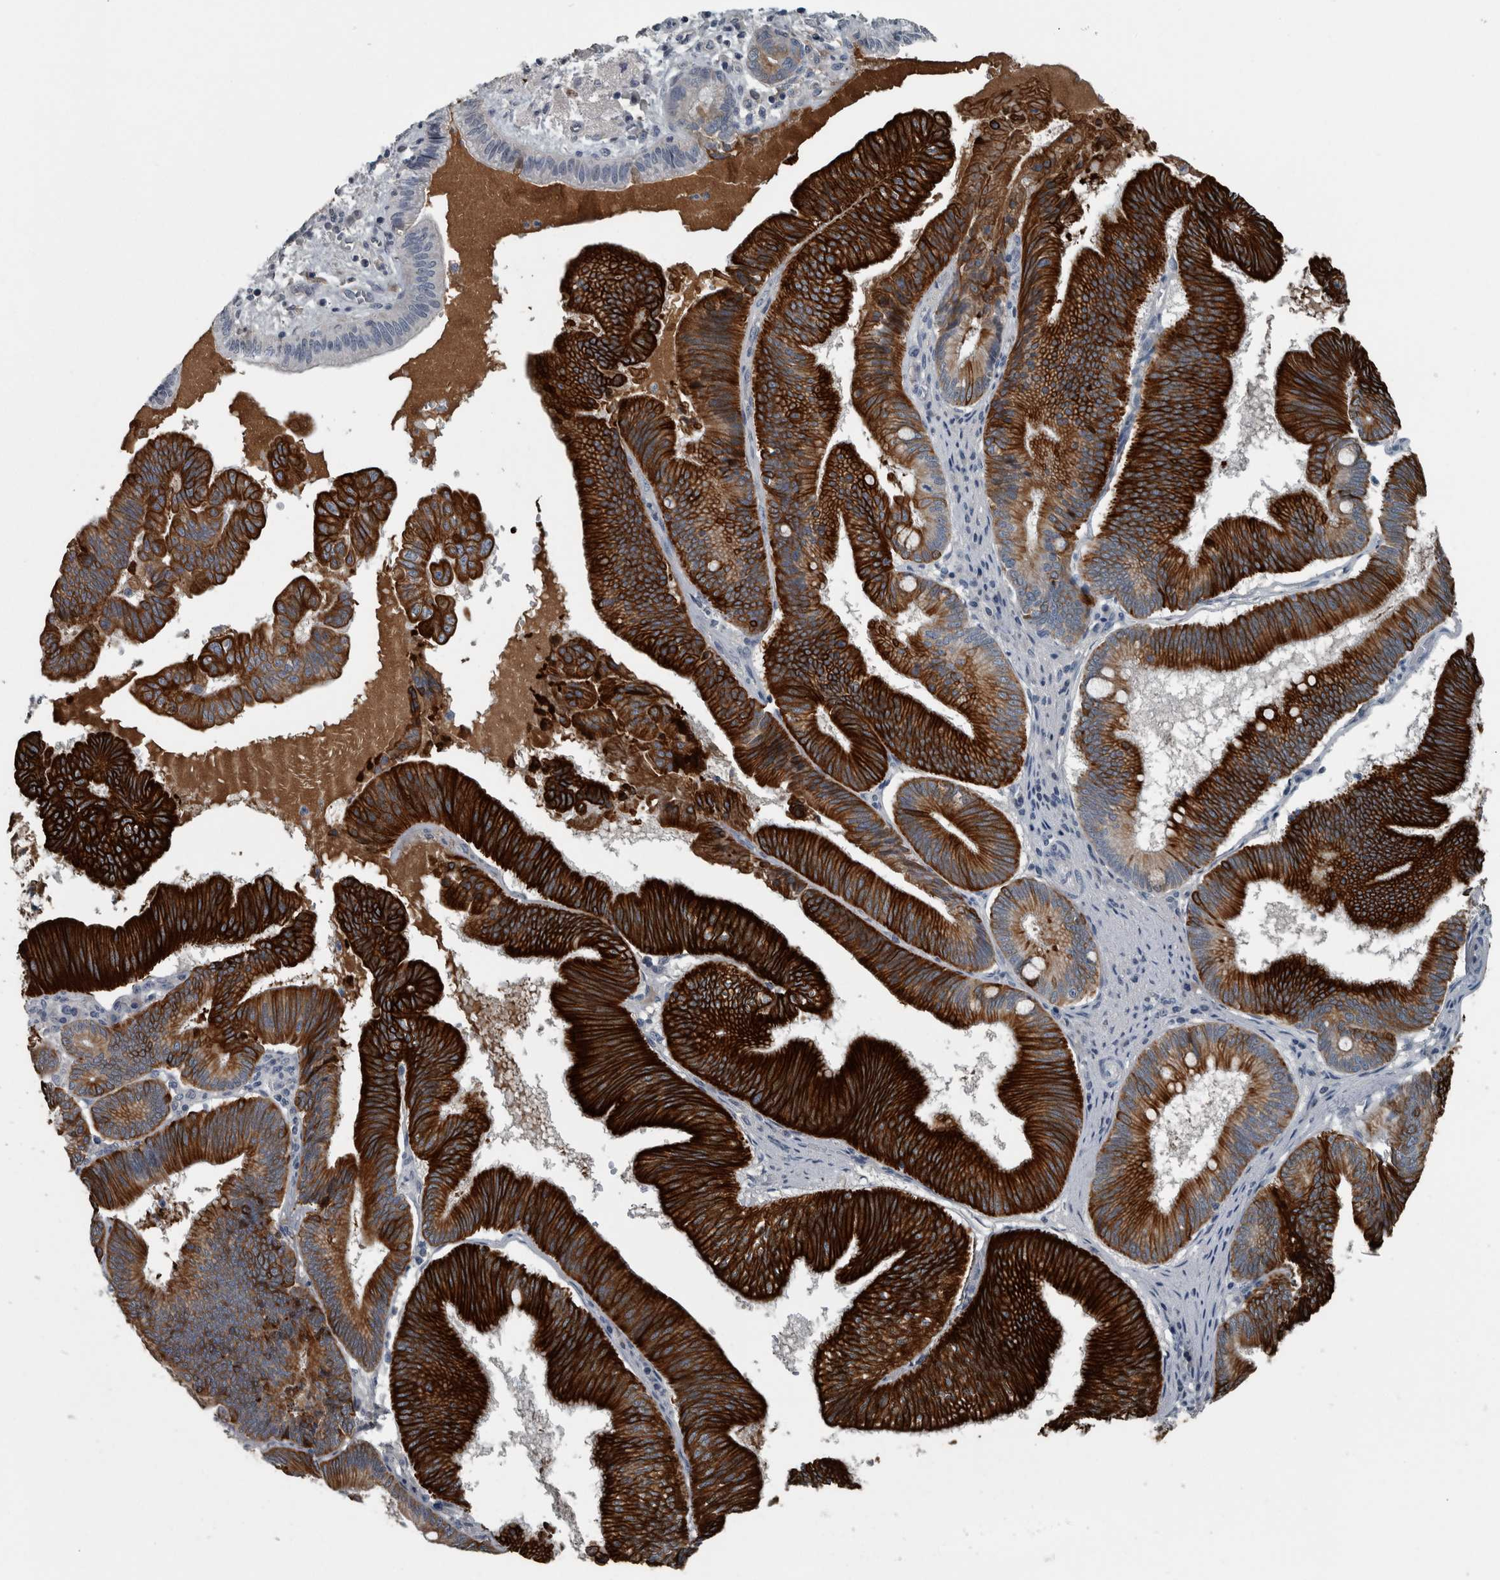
{"staining": {"intensity": "strong", "quantity": ">75%", "location": "cytoplasmic/membranous"}, "tissue": "pancreatic cancer", "cell_type": "Tumor cells", "image_type": "cancer", "snomed": [{"axis": "morphology", "description": "Adenocarcinoma, NOS"}, {"axis": "topography", "description": "Pancreas"}], "caption": "Human pancreatic cancer (adenocarcinoma) stained with a protein marker shows strong staining in tumor cells.", "gene": "KRT20", "patient": {"sex": "male", "age": 82}}